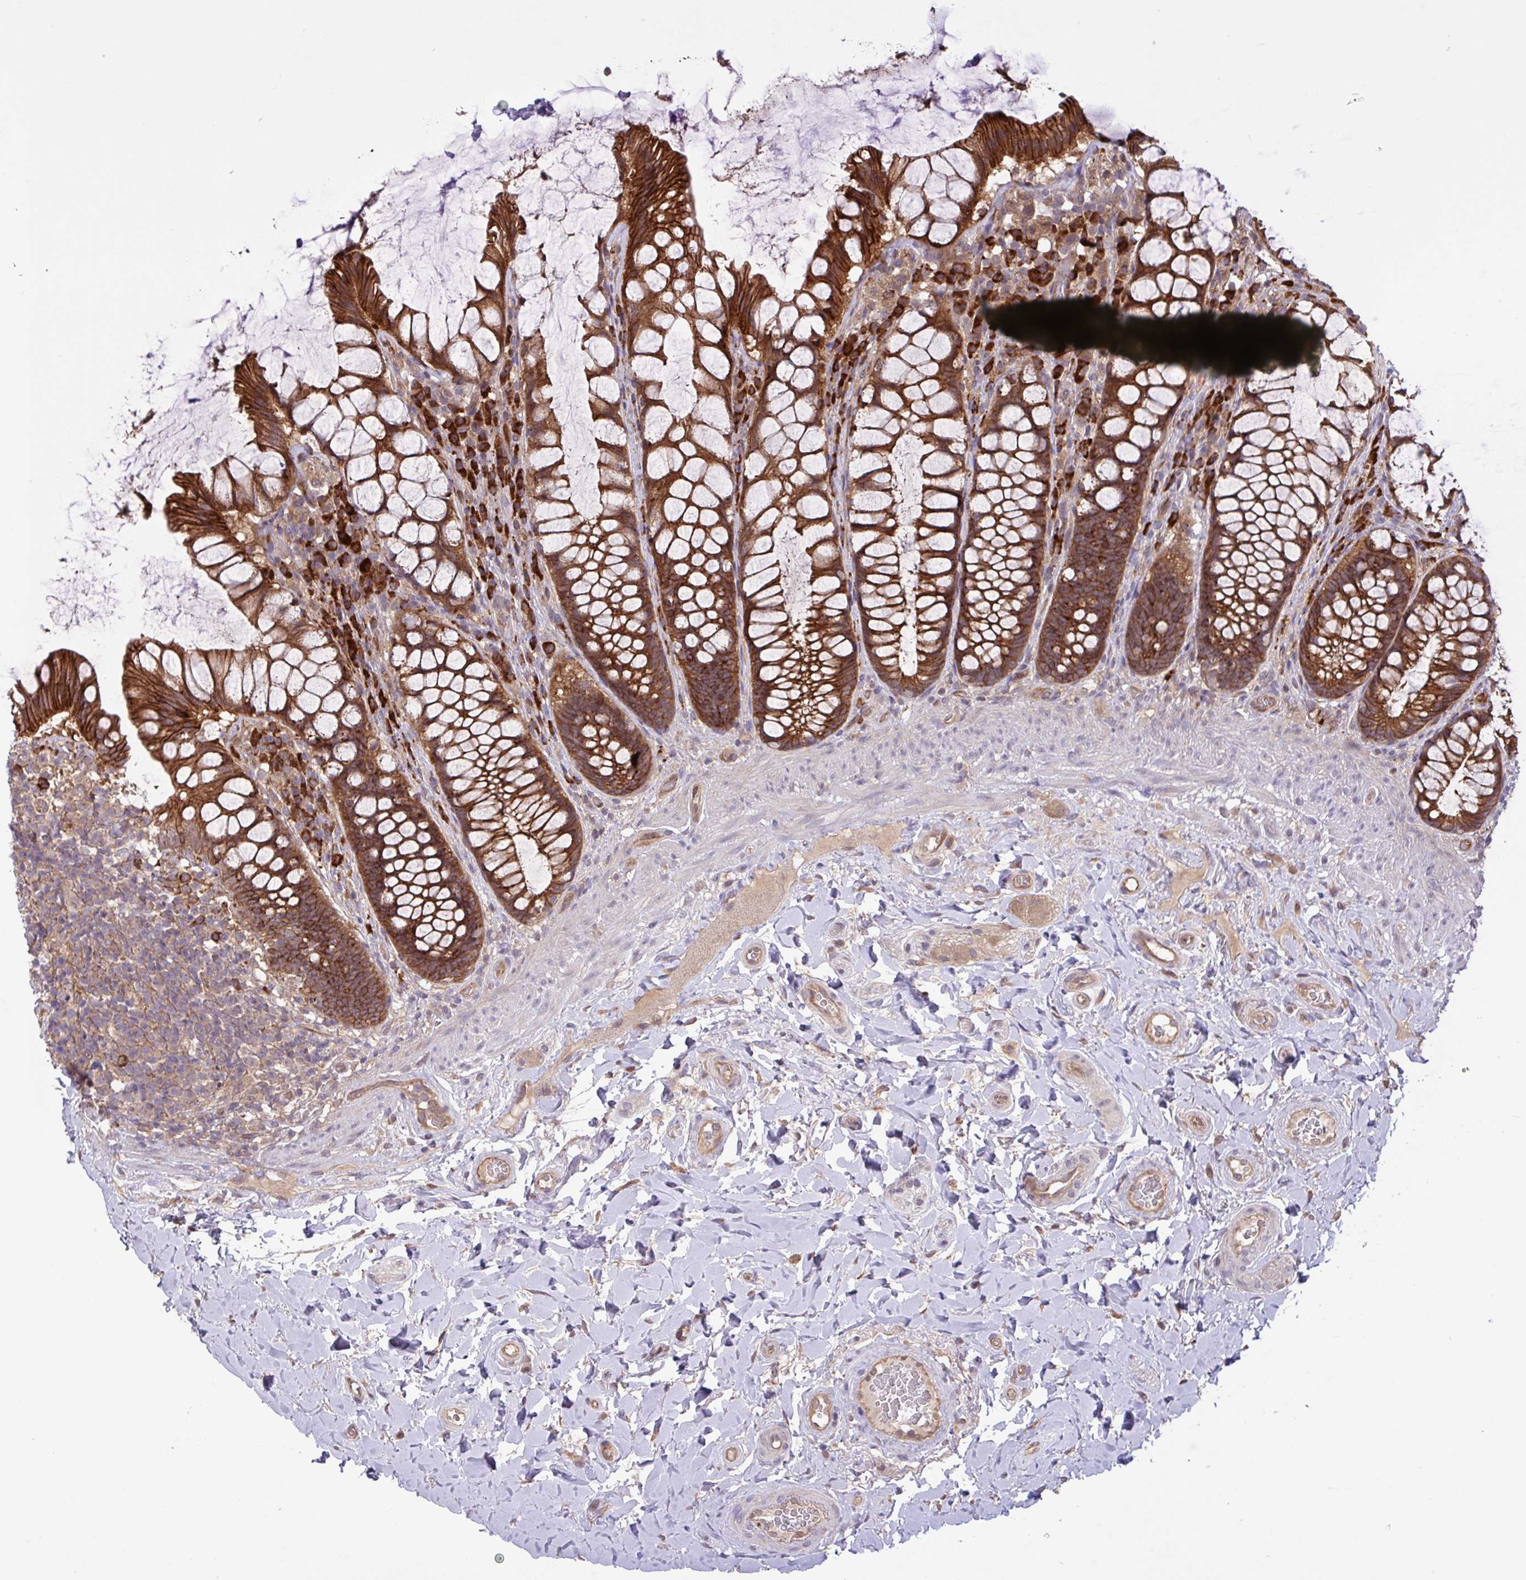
{"staining": {"intensity": "strong", "quantity": ">75%", "location": "cytoplasmic/membranous"}, "tissue": "rectum", "cell_type": "Glandular cells", "image_type": "normal", "snomed": [{"axis": "morphology", "description": "Normal tissue, NOS"}, {"axis": "topography", "description": "Rectum"}], "caption": "Unremarkable rectum exhibits strong cytoplasmic/membranous staining in about >75% of glandular cells, visualized by immunohistochemistry.", "gene": "INTS10", "patient": {"sex": "female", "age": 58}}